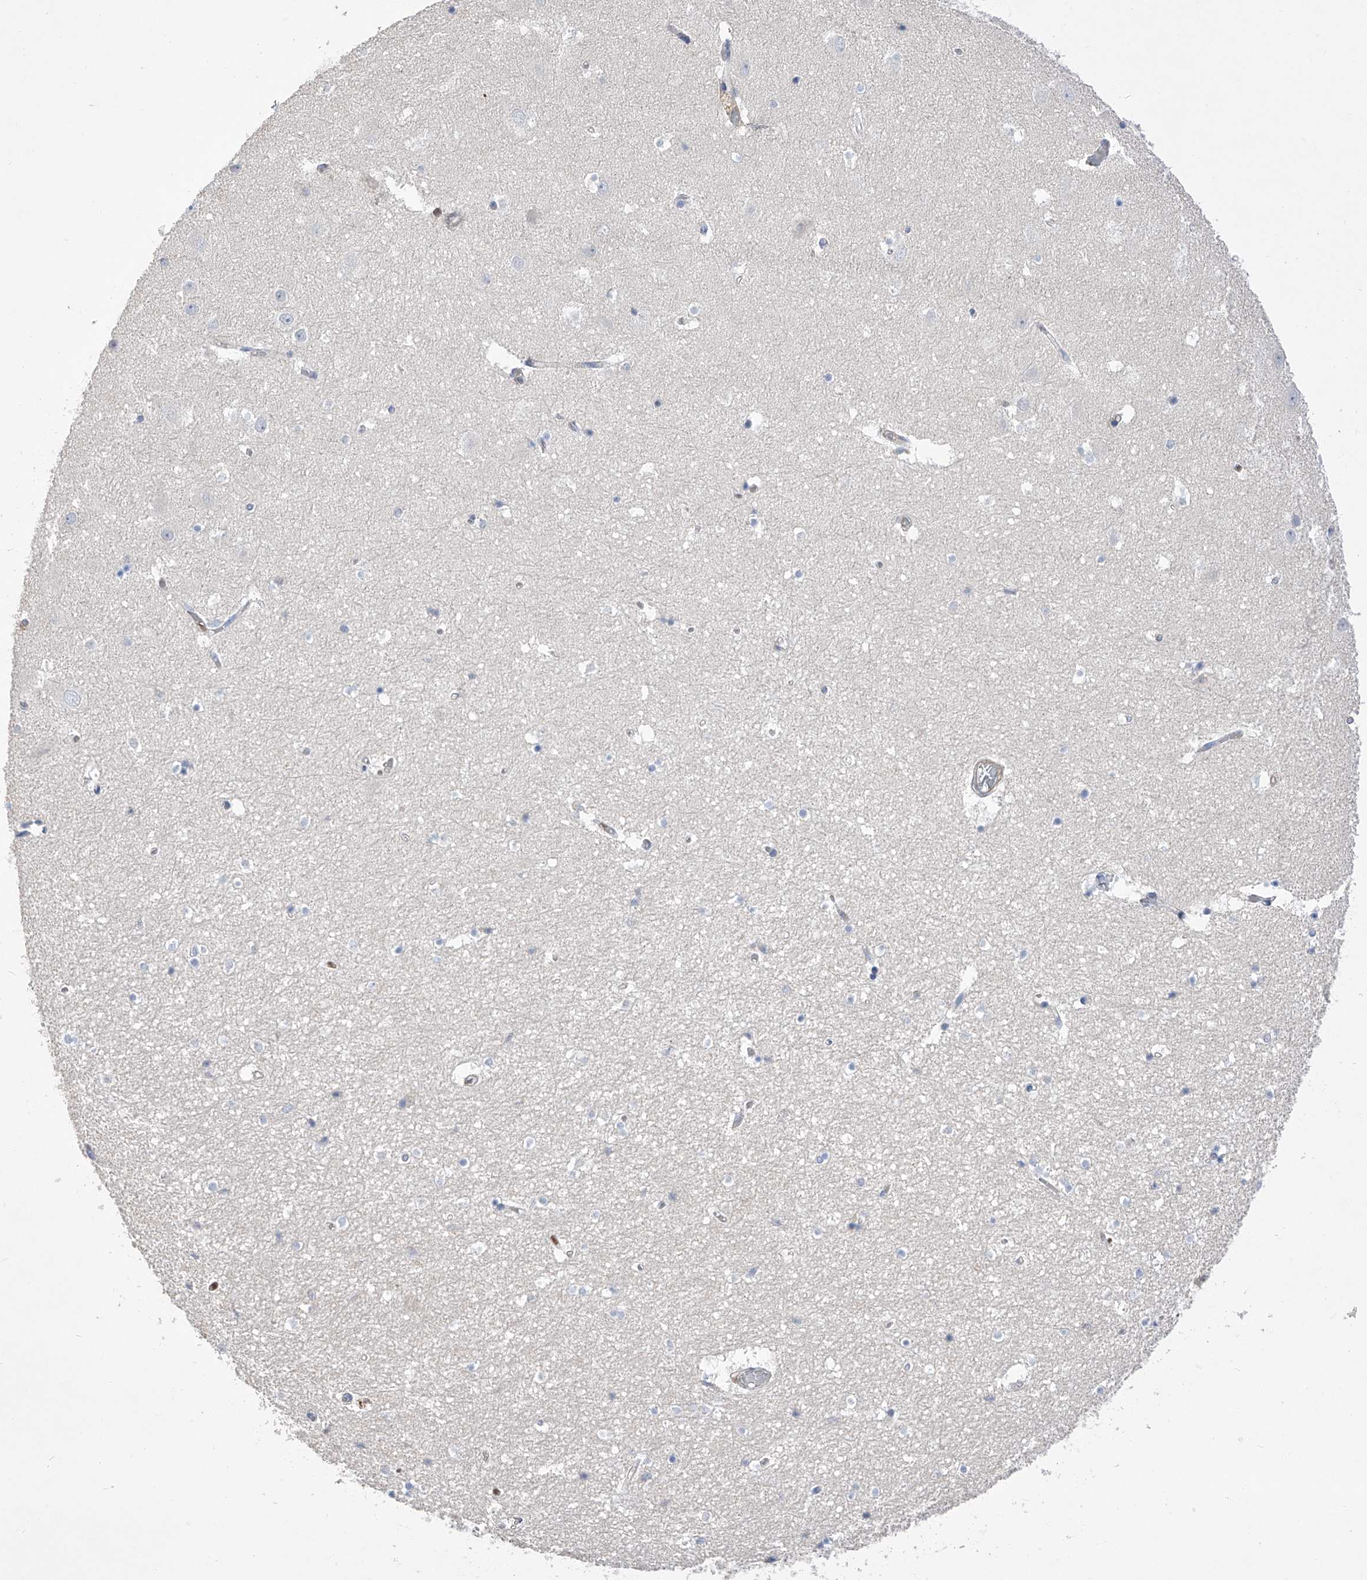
{"staining": {"intensity": "negative", "quantity": "none", "location": "none"}, "tissue": "hippocampus", "cell_type": "Glial cells", "image_type": "normal", "snomed": [{"axis": "morphology", "description": "Normal tissue, NOS"}, {"axis": "topography", "description": "Hippocampus"}], "caption": "Micrograph shows no significant protein positivity in glial cells of normal hippocampus.", "gene": "NFATC4", "patient": {"sex": "female", "age": 52}}